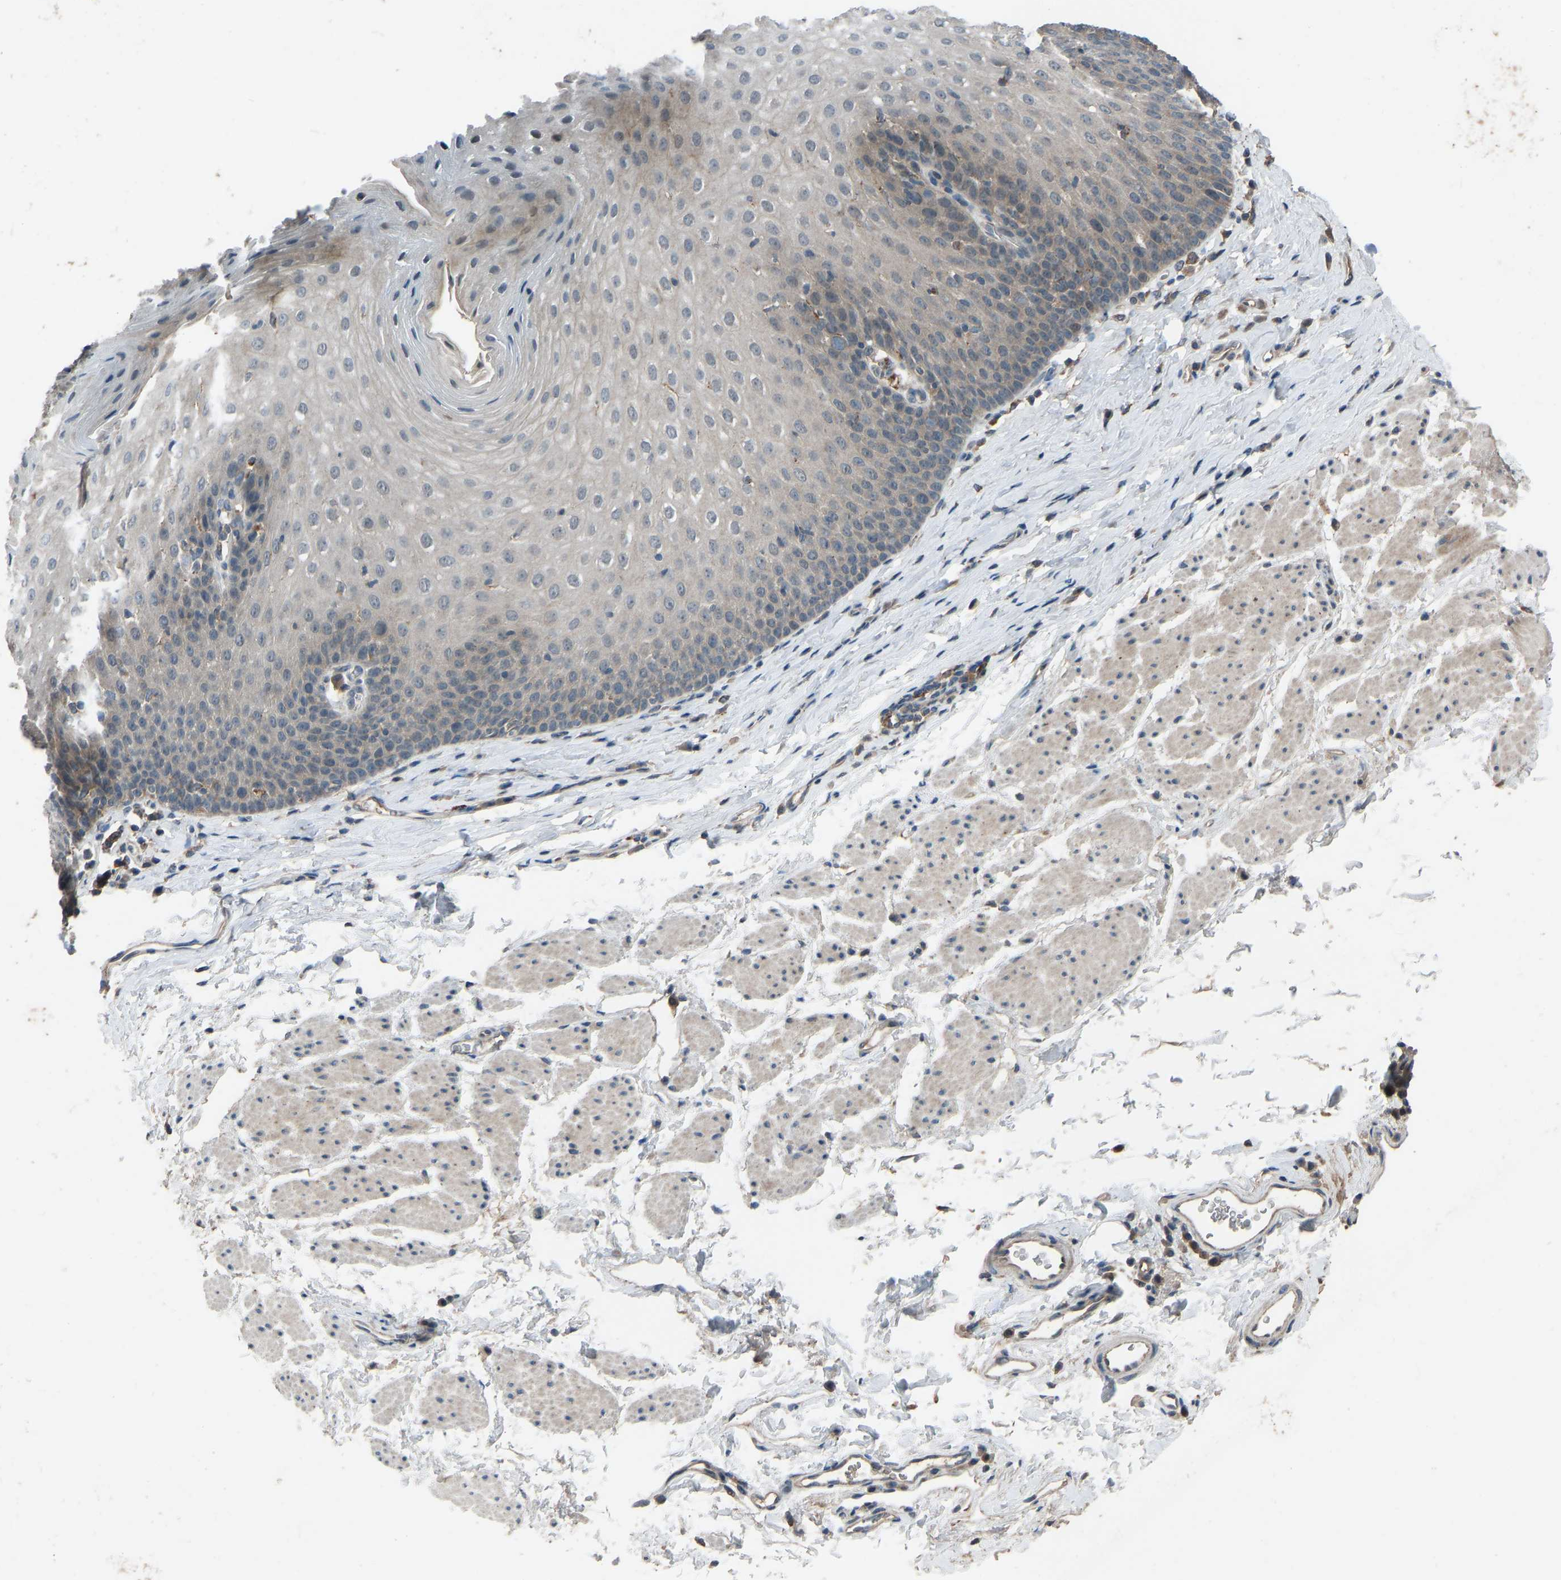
{"staining": {"intensity": "weak", "quantity": "<25%", "location": "cytoplasmic/membranous"}, "tissue": "esophagus", "cell_type": "Squamous epithelial cells", "image_type": "normal", "snomed": [{"axis": "morphology", "description": "Normal tissue, NOS"}, {"axis": "topography", "description": "Esophagus"}], "caption": "Photomicrograph shows no protein positivity in squamous epithelial cells of unremarkable esophagus. (DAB immunohistochemistry (IHC), high magnification).", "gene": "SLC43A1", "patient": {"sex": "female", "age": 61}}